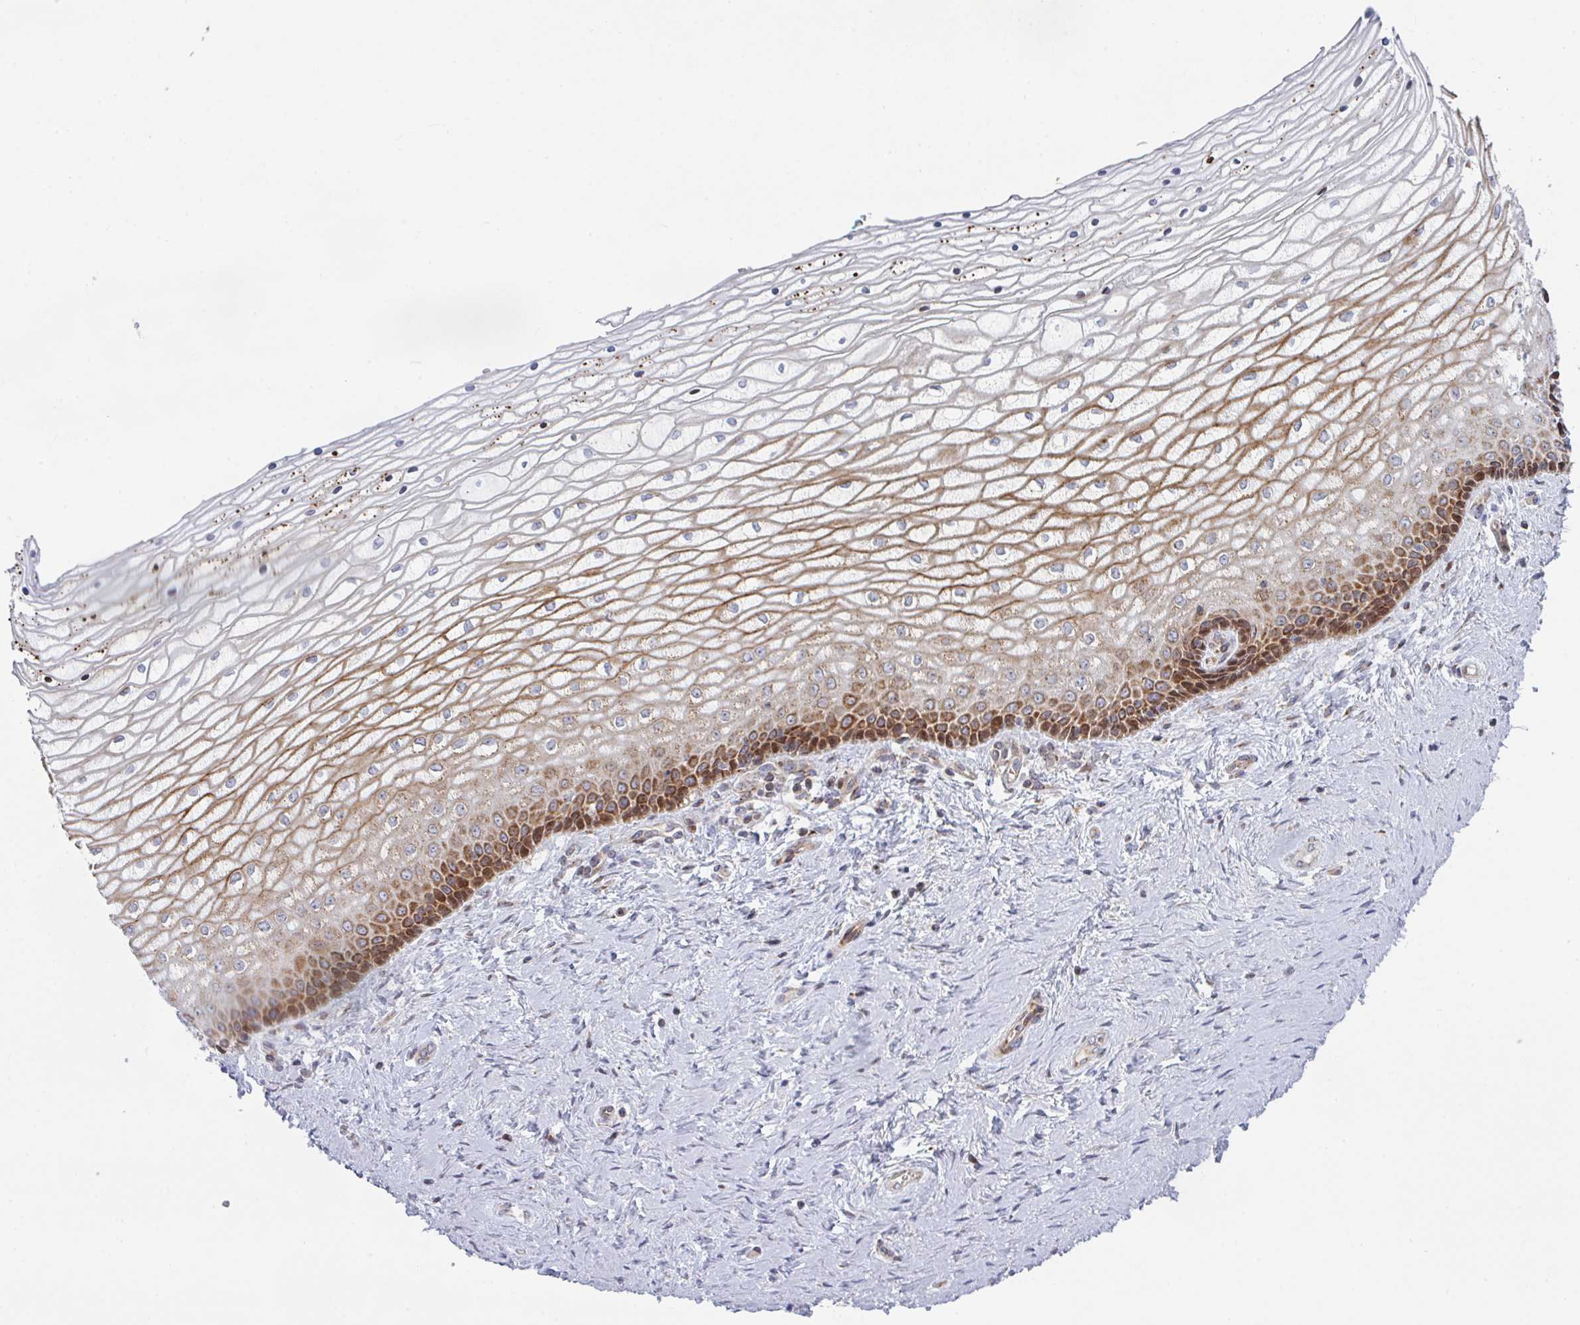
{"staining": {"intensity": "moderate", "quantity": "25%-75%", "location": "cytoplasmic/membranous"}, "tissue": "vagina", "cell_type": "Squamous epithelial cells", "image_type": "normal", "snomed": [{"axis": "morphology", "description": "Normal tissue, NOS"}, {"axis": "topography", "description": "Vagina"}], "caption": "Moderate cytoplasmic/membranous expression for a protein is present in about 25%-75% of squamous epithelial cells of benign vagina using immunohistochemistry (IHC).", "gene": "PRKCH", "patient": {"sex": "female", "age": 45}}